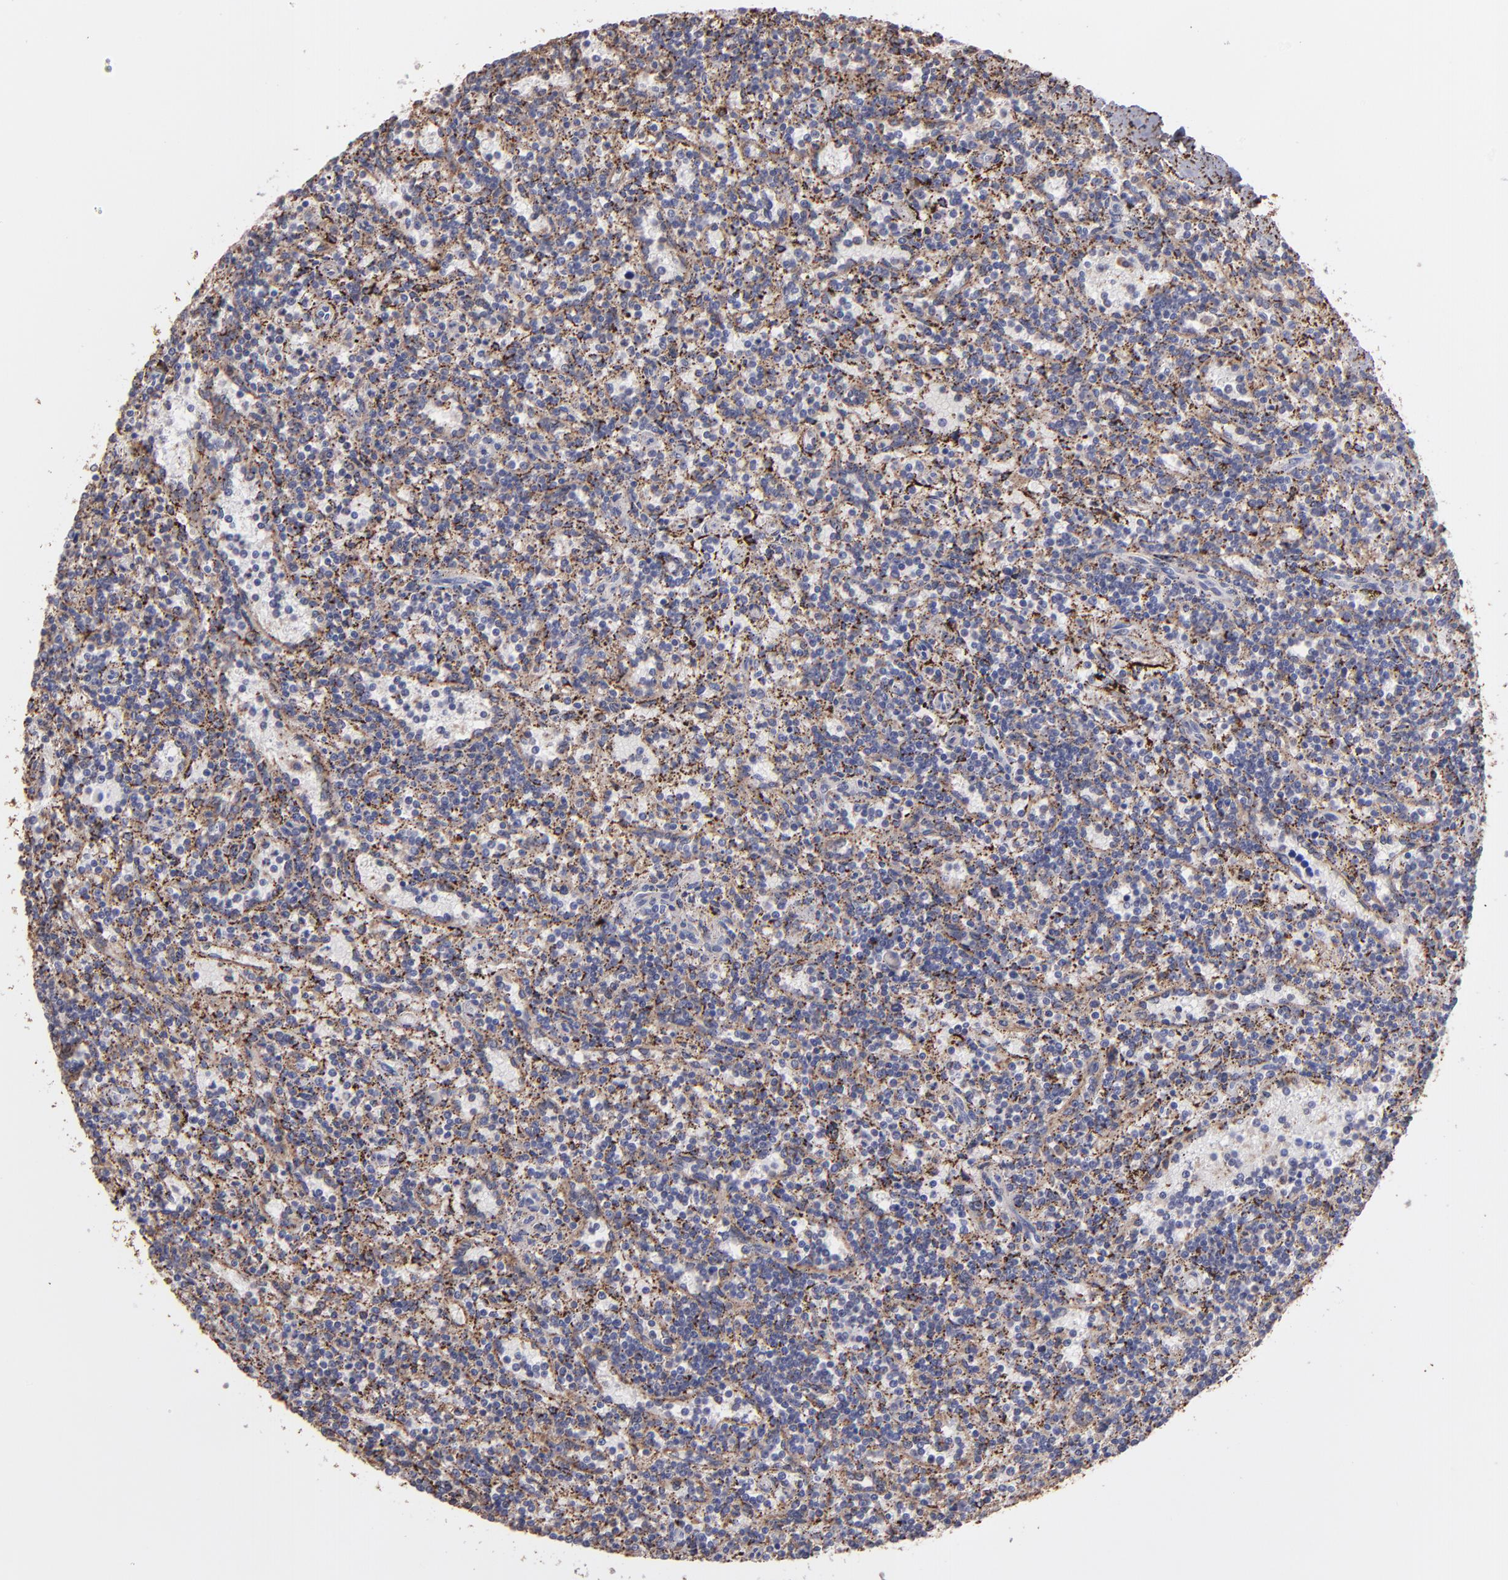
{"staining": {"intensity": "moderate", "quantity": "<25%", "location": "cytoplasmic/membranous"}, "tissue": "lymphoma", "cell_type": "Tumor cells", "image_type": "cancer", "snomed": [{"axis": "morphology", "description": "Malignant lymphoma, non-Hodgkin's type, Low grade"}, {"axis": "topography", "description": "Spleen"}], "caption": "A photomicrograph of malignant lymphoma, non-Hodgkin's type (low-grade) stained for a protein demonstrates moderate cytoplasmic/membranous brown staining in tumor cells.", "gene": "MAOB", "patient": {"sex": "male", "age": 73}}